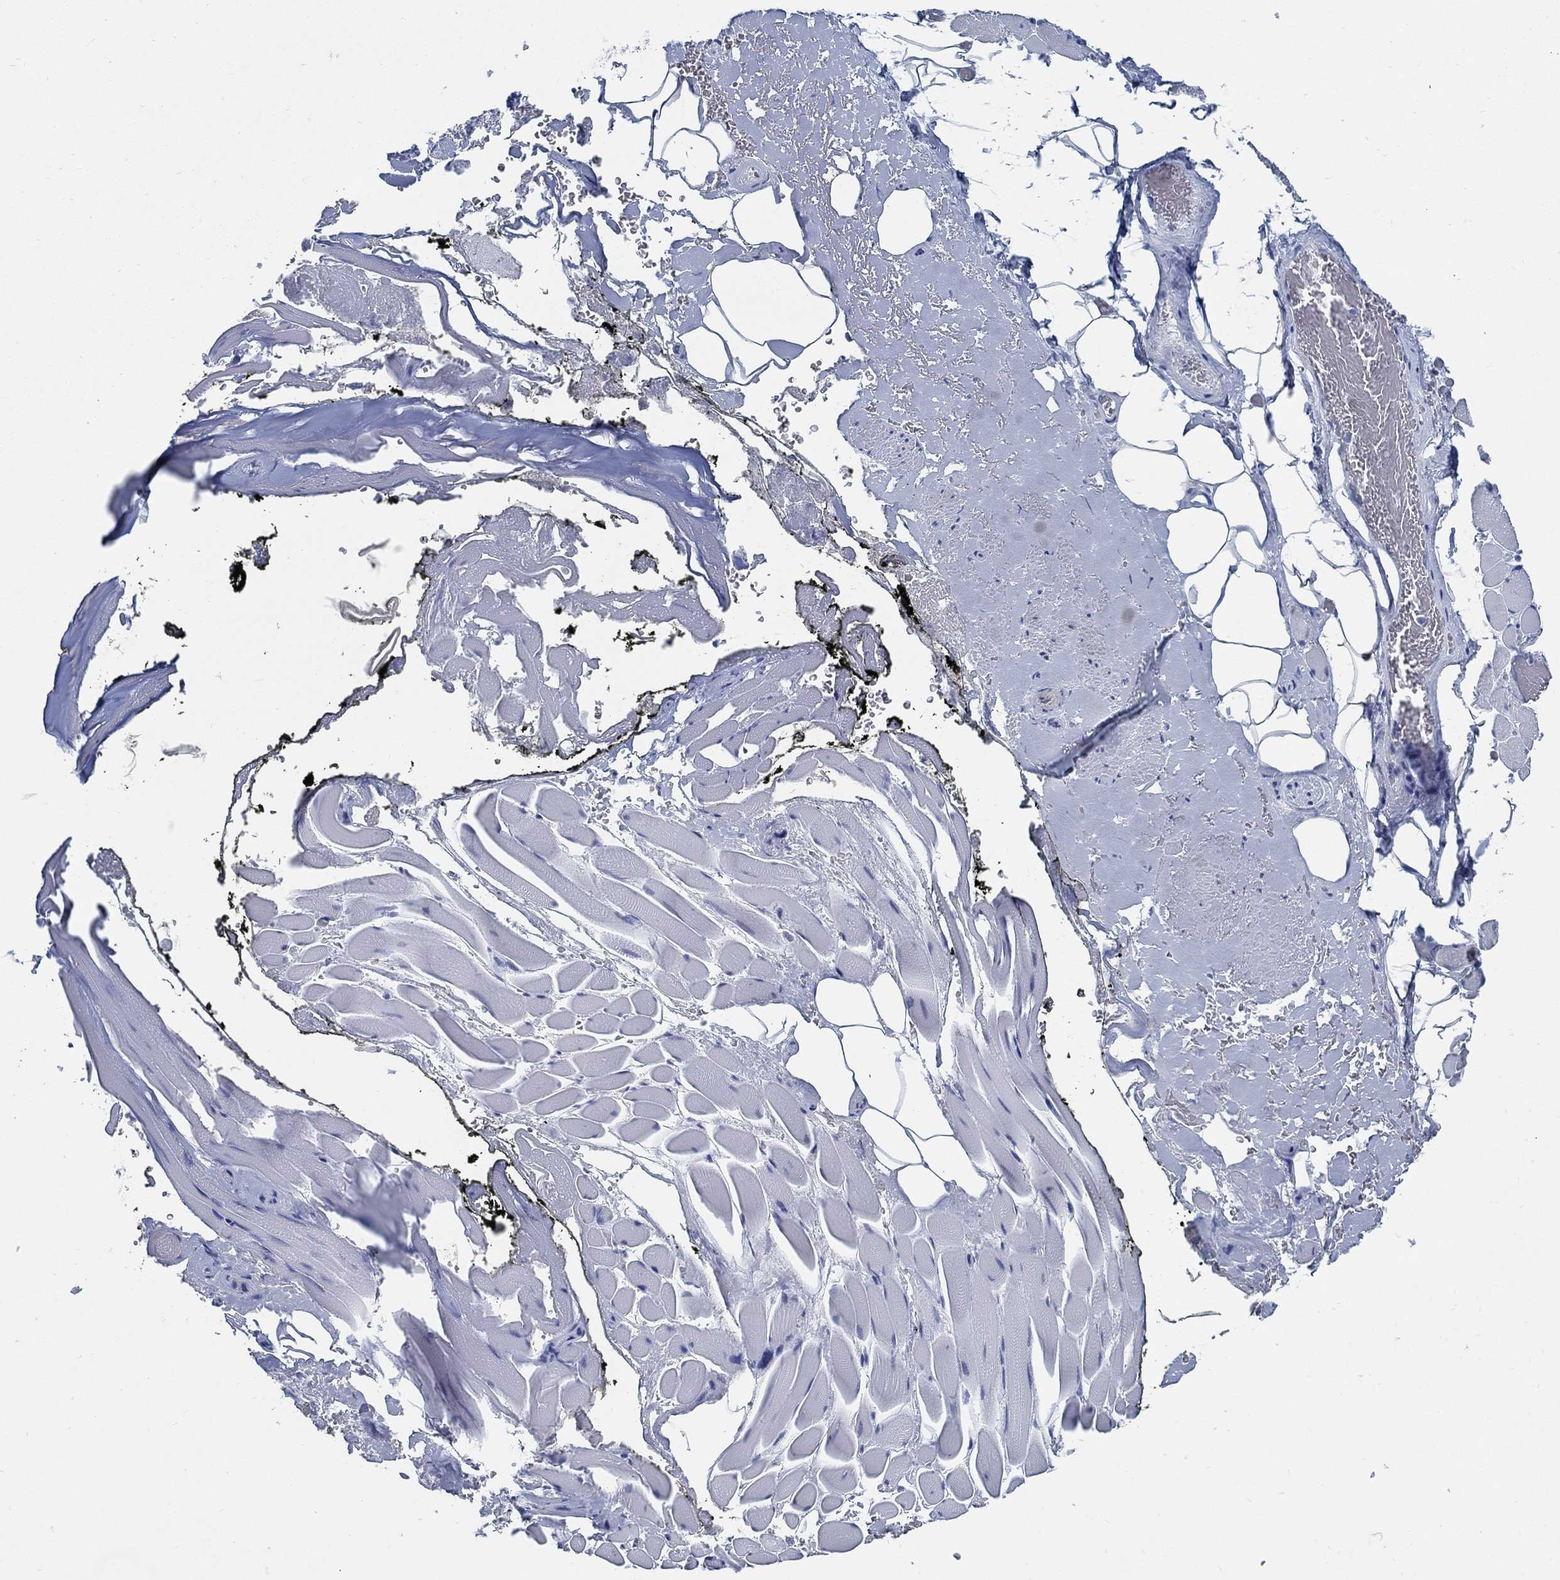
{"staining": {"intensity": "negative", "quantity": "none", "location": "none"}, "tissue": "adipose tissue", "cell_type": "Adipocytes", "image_type": "normal", "snomed": [{"axis": "morphology", "description": "Normal tissue, NOS"}, {"axis": "topography", "description": "Anal"}, {"axis": "topography", "description": "Peripheral nerve tissue"}], "caption": "Micrograph shows no protein expression in adipocytes of benign adipose tissue.", "gene": "SLC45A1", "patient": {"sex": "male", "age": 53}}